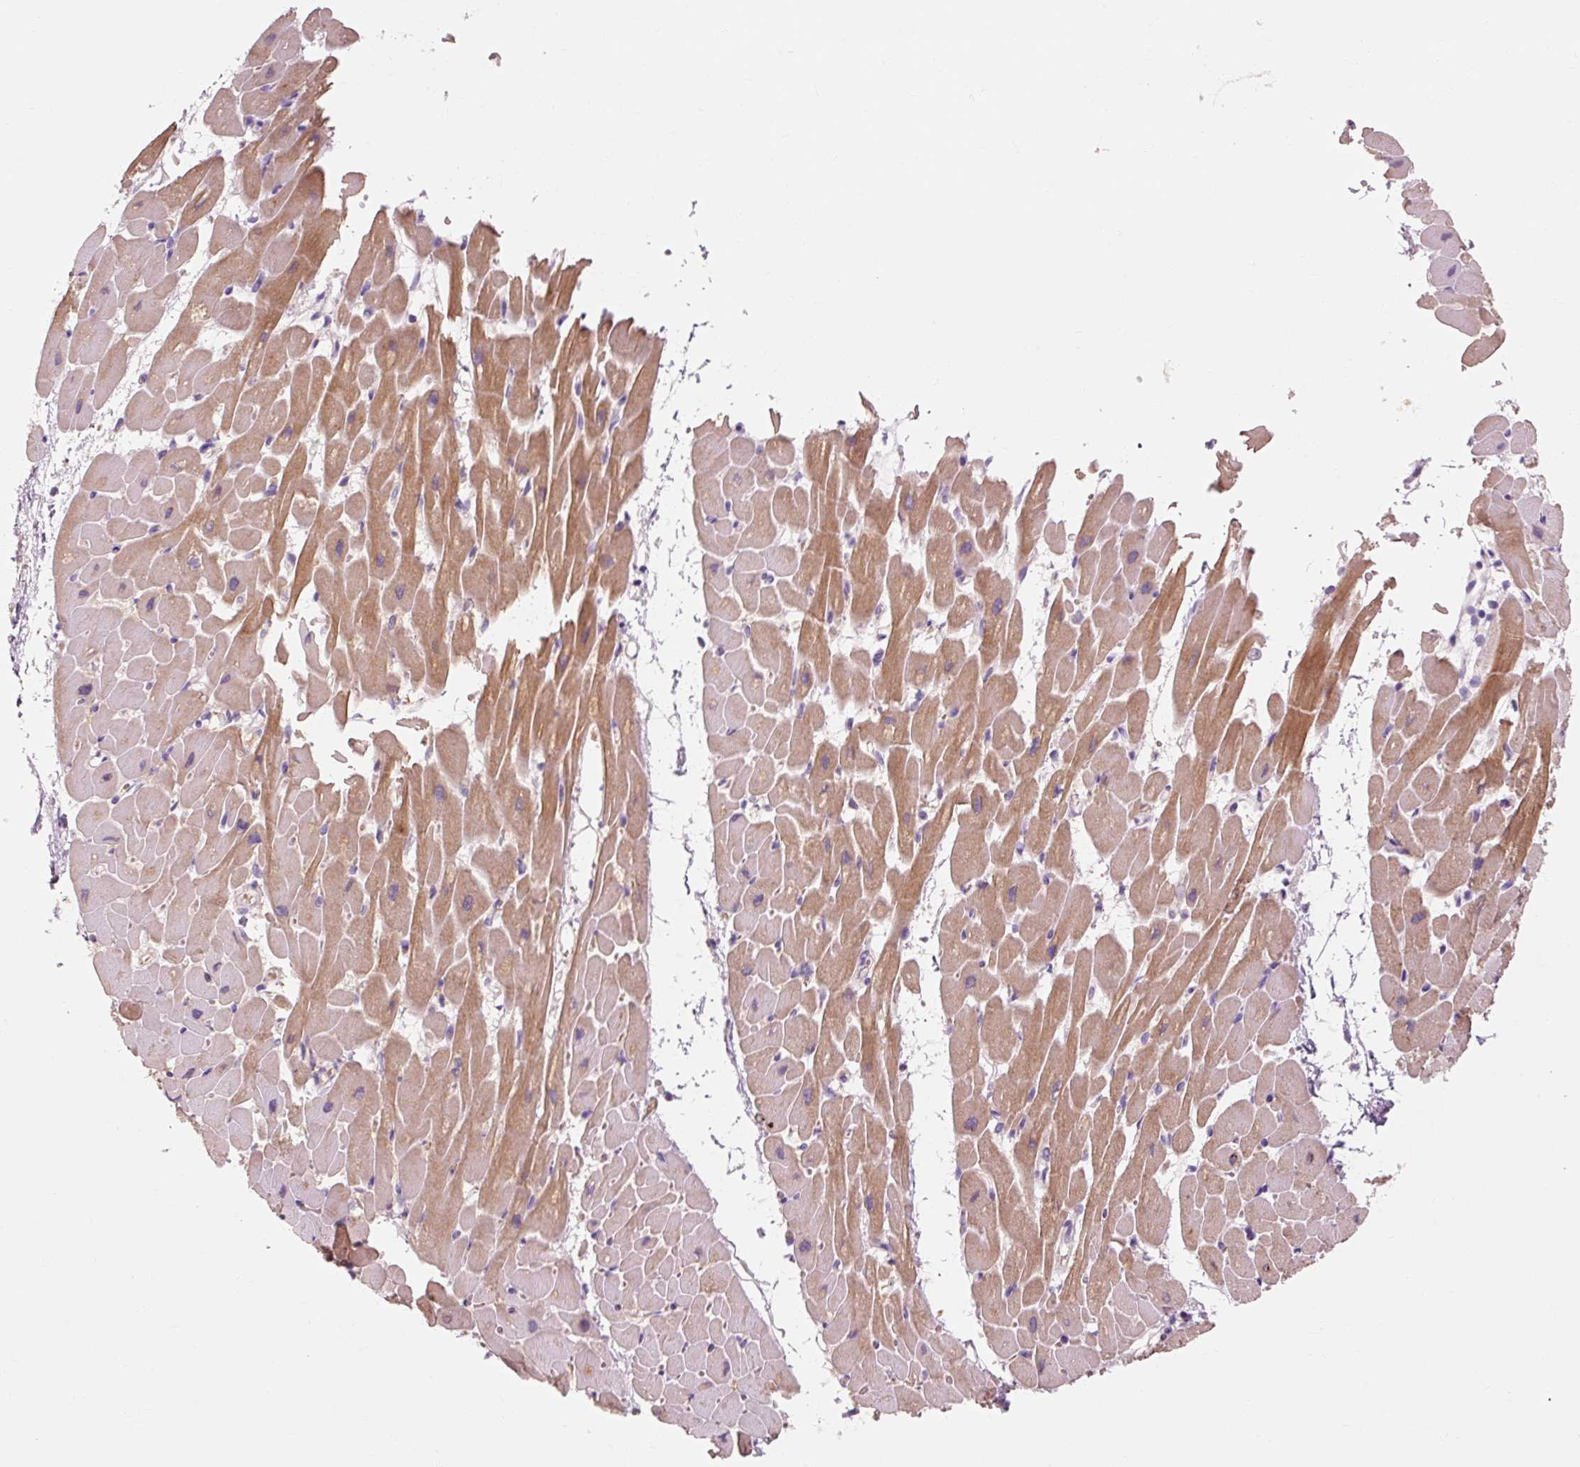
{"staining": {"intensity": "moderate", "quantity": "25%-75%", "location": "cytoplasmic/membranous"}, "tissue": "heart muscle", "cell_type": "Cardiomyocytes", "image_type": "normal", "snomed": [{"axis": "morphology", "description": "Normal tissue, NOS"}, {"axis": "topography", "description": "Heart"}], "caption": "Cardiomyocytes display medium levels of moderate cytoplasmic/membranous staining in about 25%-75% of cells in benign heart muscle. The staining was performed using DAB, with brown indicating positive protein expression. Nuclei are stained blue with hematoxylin.", "gene": "OR8K1", "patient": {"sex": "male", "age": 37}}